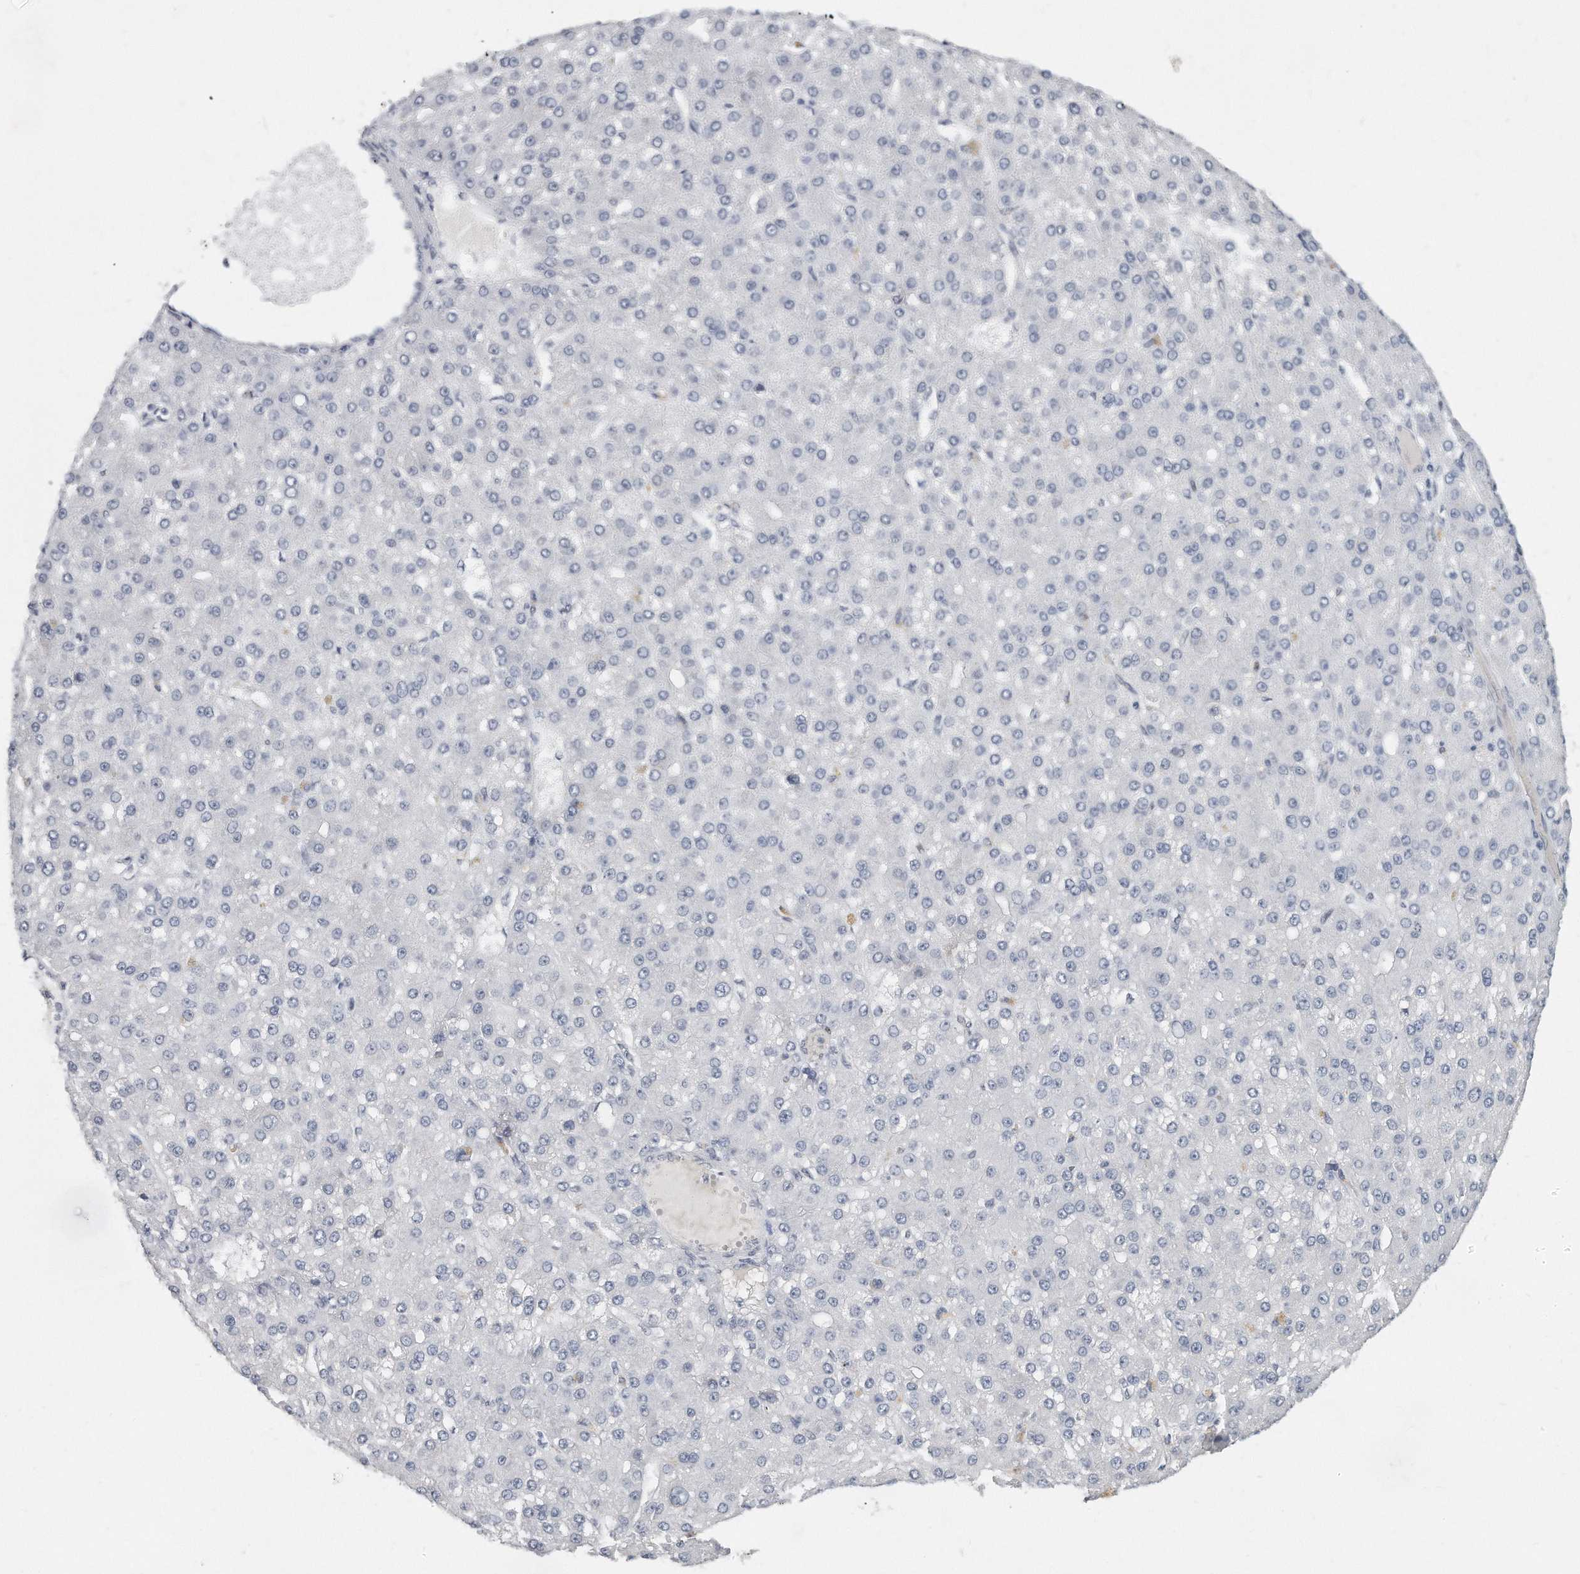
{"staining": {"intensity": "negative", "quantity": "none", "location": "none"}, "tissue": "liver cancer", "cell_type": "Tumor cells", "image_type": "cancer", "snomed": [{"axis": "morphology", "description": "Carcinoma, Hepatocellular, NOS"}, {"axis": "topography", "description": "Liver"}], "caption": "Human liver cancer (hepatocellular carcinoma) stained for a protein using IHC displays no positivity in tumor cells.", "gene": "CTBP2", "patient": {"sex": "male", "age": 67}}